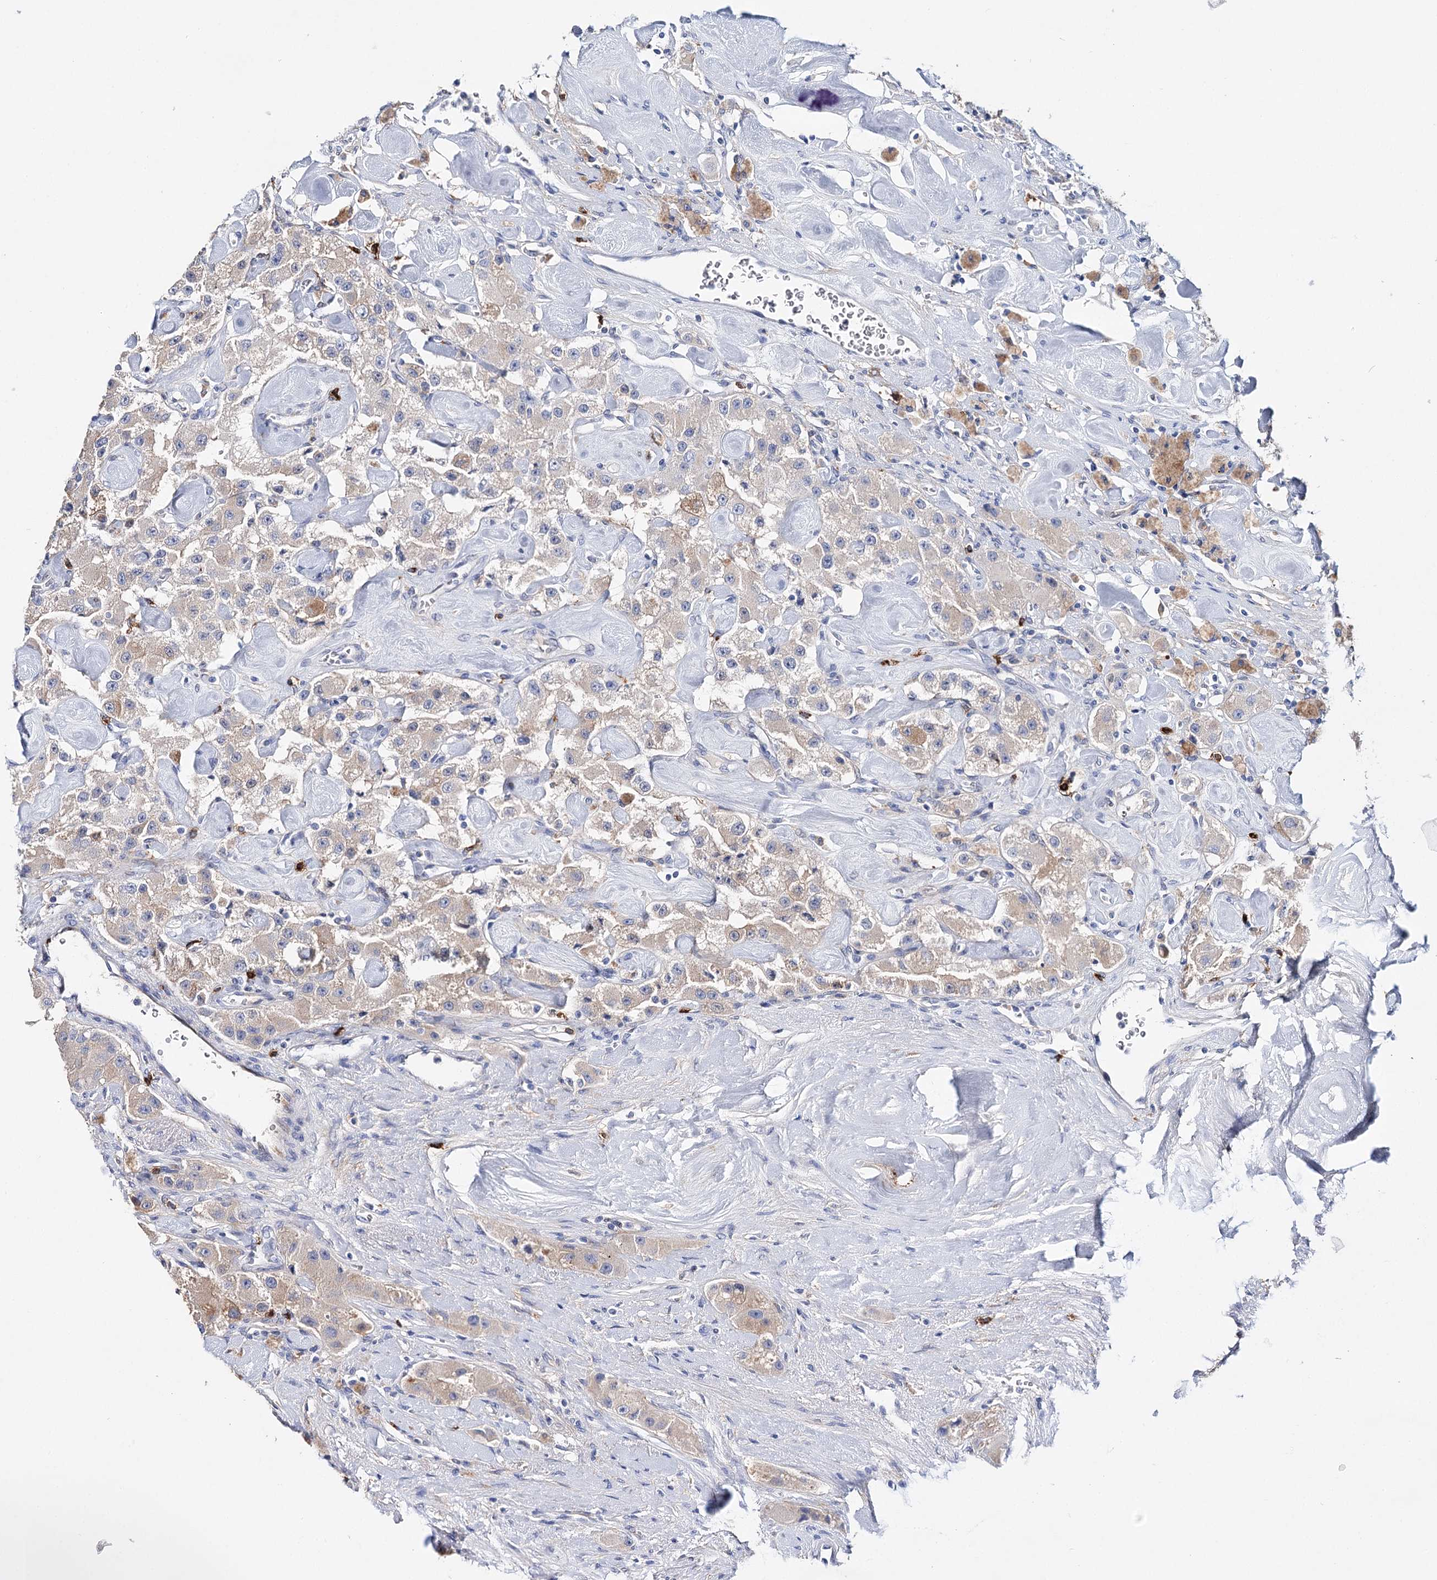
{"staining": {"intensity": "weak", "quantity": "<25%", "location": "cytoplasmic/membranous"}, "tissue": "carcinoid", "cell_type": "Tumor cells", "image_type": "cancer", "snomed": [{"axis": "morphology", "description": "Carcinoid, malignant, NOS"}, {"axis": "topography", "description": "Pancreas"}], "caption": "Immunohistochemical staining of carcinoid displays no significant positivity in tumor cells.", "gene": "CFAP46", "patient": {"sex": "male", "age": 41}}